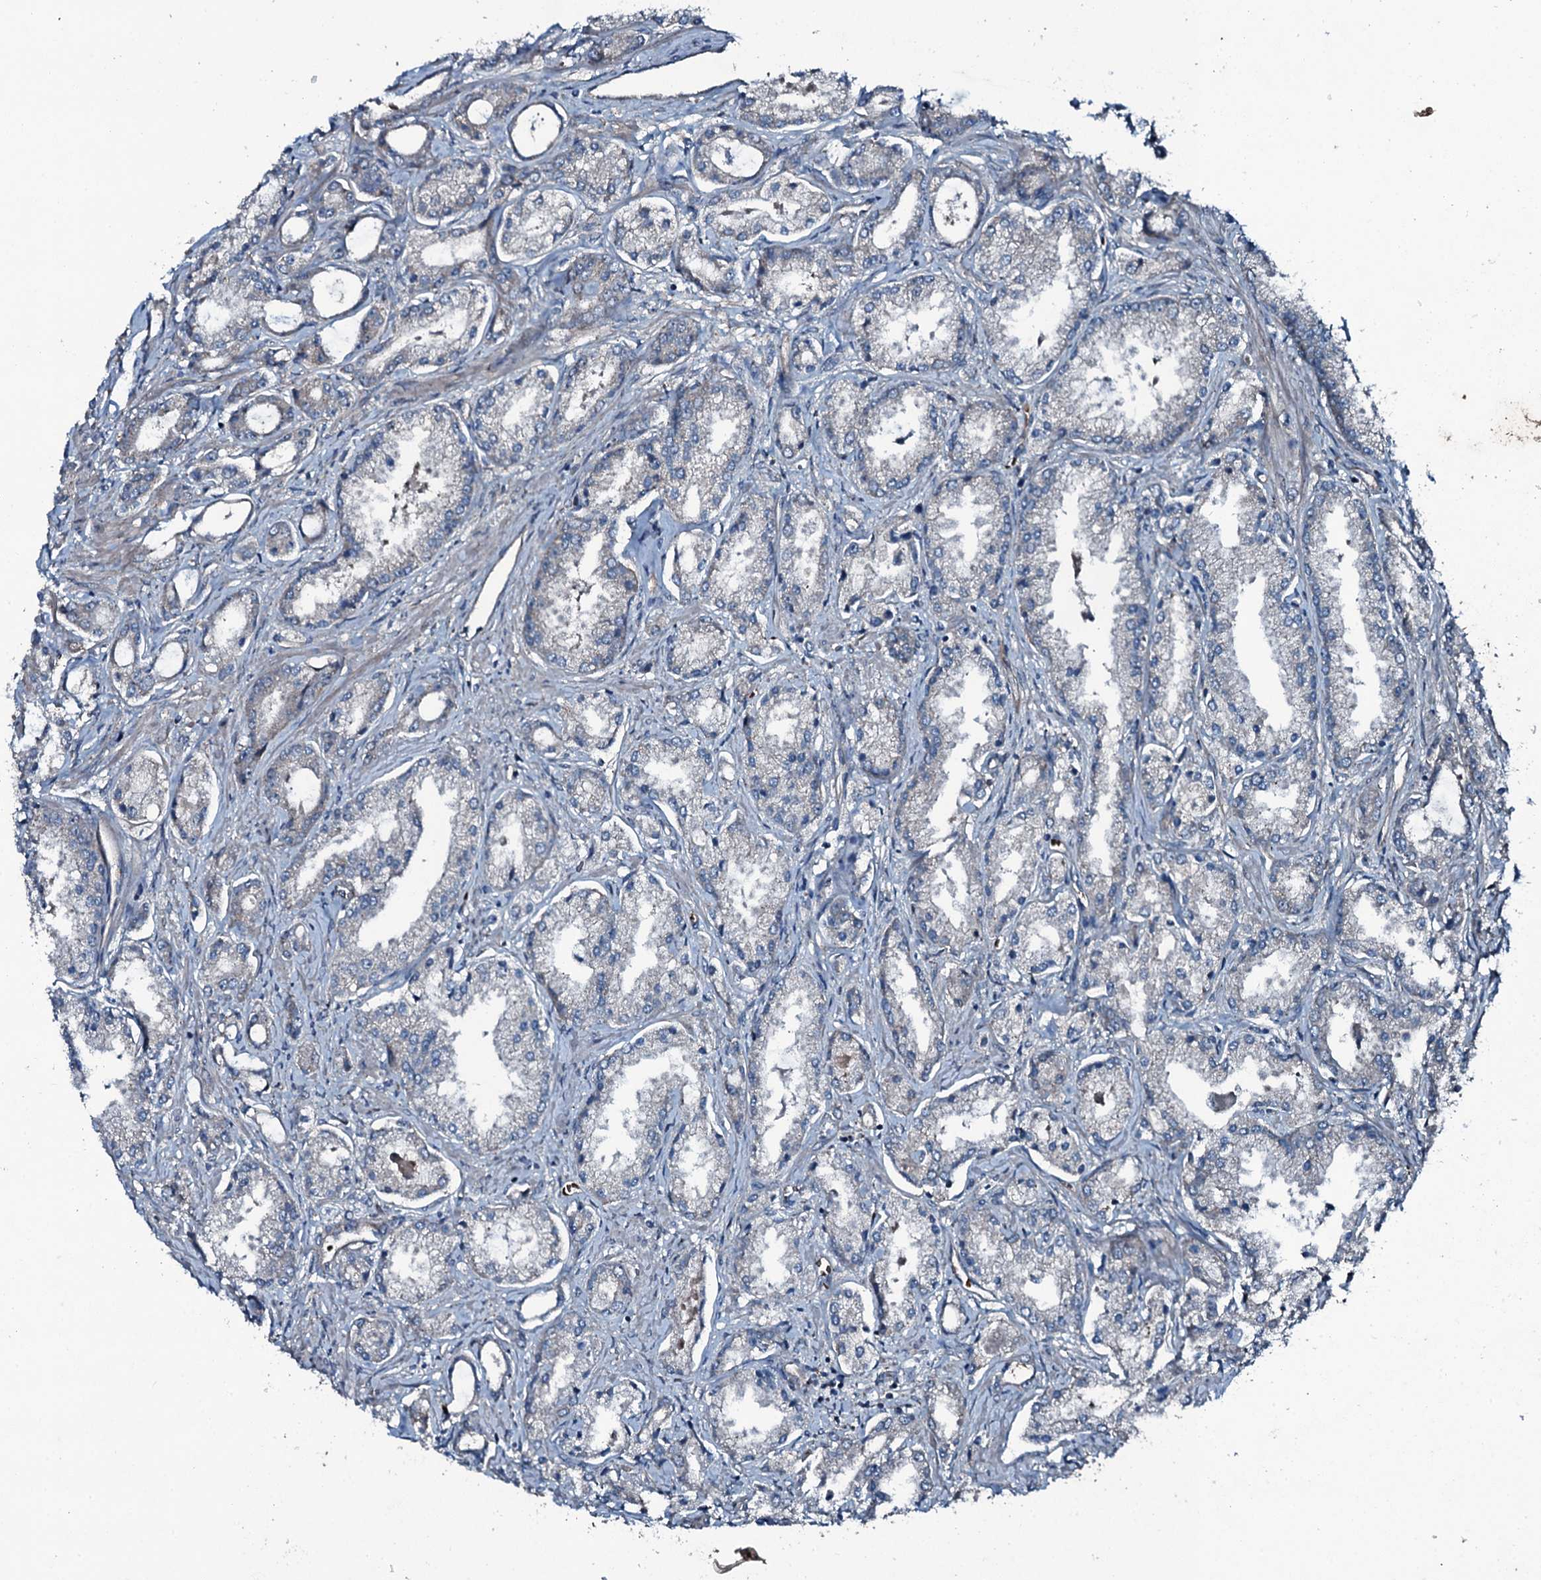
{"staining": {"intensity": "negative", "quantity": "none", "location": "none"}, "tissue": "prostate cancer", "cell_type": "Tumor cells", "image_type": "cancer", "snomed": [{"axis": "morphology", "description": "Adenocarcinoma, Low grade"}, {"axis": "topography", "description": "Prostate"}], "caption": "Adenocarcinoma (low-grade) (prostate) stained for a protein using IHC exhibits no expression tumor cells.", "gene": "TRIM7", "patient": {"sex": "male", "age": 68}}